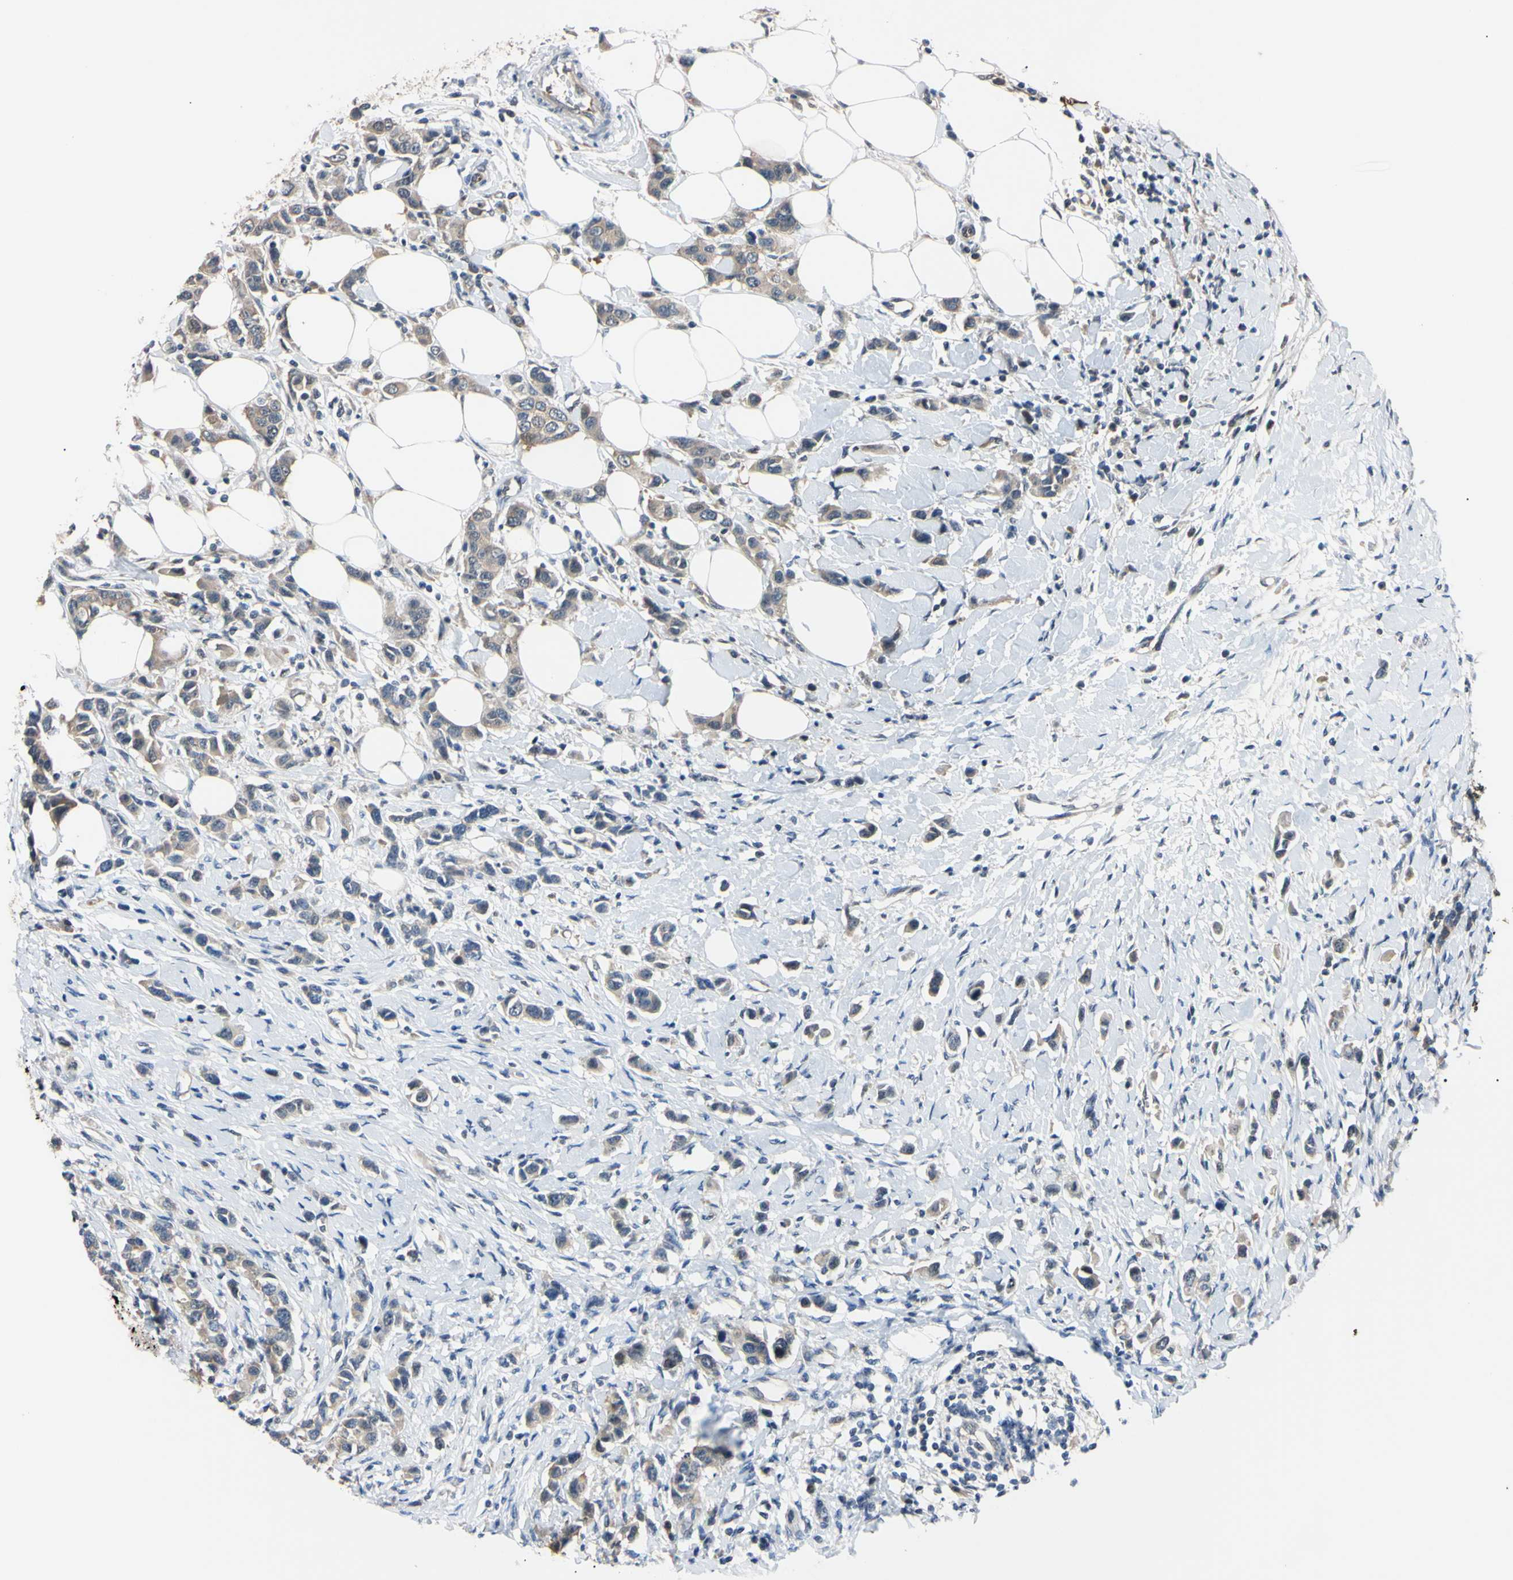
{"staining": {"intensity": "weak", "quantity": ">75%", "location": "cytoplasmic/membranous"}, "tissue": "breast cancer", "cell_type": "Tumor cells", "image_type": "cancer", "snomed": [{"axis": "morphology", "description": "Normal tissue, NOS"}, {"axis": "morphology", "description": "Duct carcinoma"}, {"axis": "topography", "description": "Breast"}], "caption": "Human infiltrating ductal carcinoma (breast) stained with a brown dye demonstrates weak cytoplasmic/membranous positive positivity in about >75% of tumor cells.", "gene": "RARS1", "patient": {"sex": "female", "age": 50}}